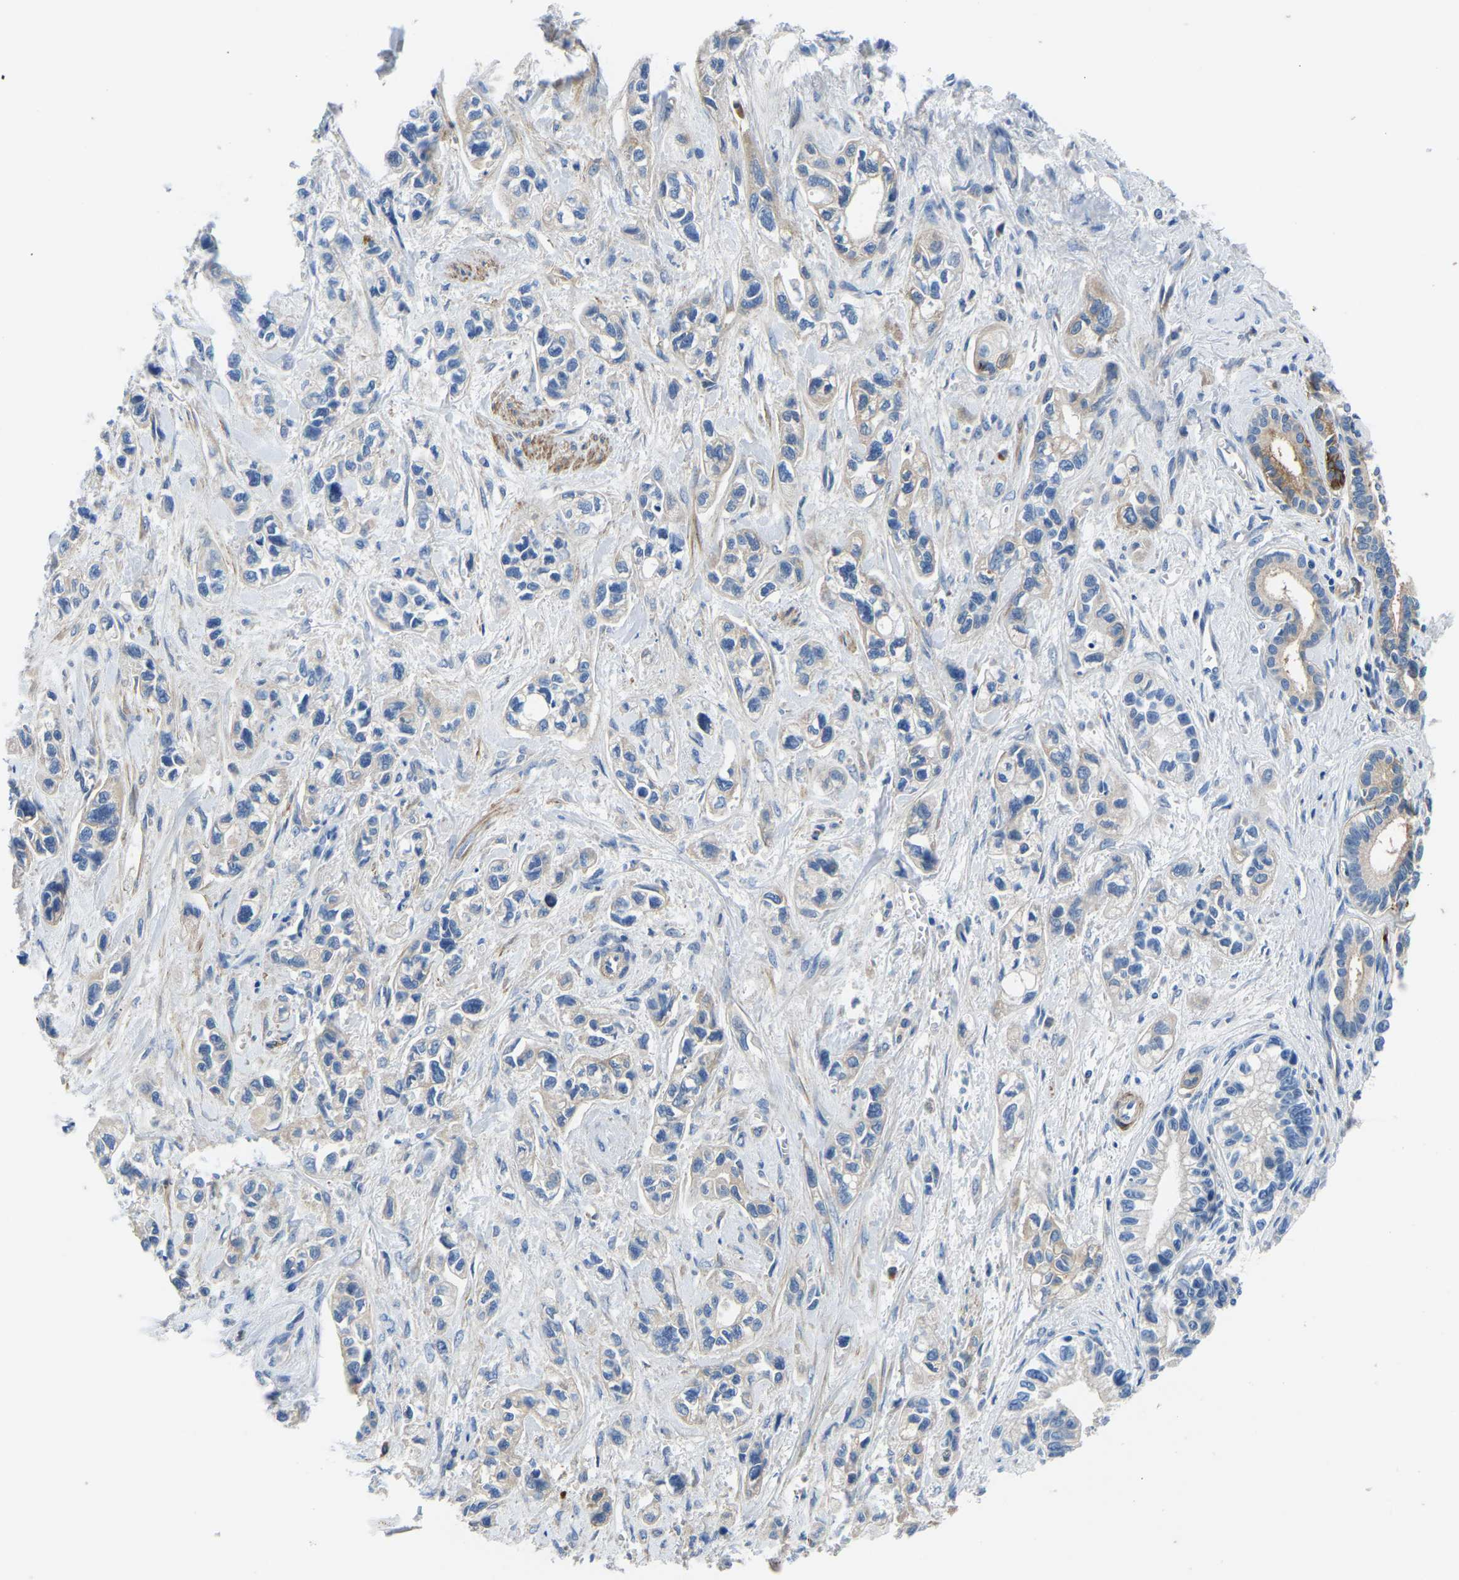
{"staining": {"intensity": "weak", "quantity": "<25%", "location": "cytoplasmic/membranous"}, "tissue": "pancreatic cancer", "cell_type": "Tumor cells", "image_type": "cancer", "snomed": [{"axis": "morphology", "description": "Adenocarcinoma, NOS"}, {"axis": "topography", "description": "Pancreas"}], "caption": "Immunohistochemistry micrograph of neoplastic tissue: human pancreatic adenocarcinoma stained with DAB exhibits no significant protein expression in tumor cells. (DAB (3,3'-diaminobenzidine) IHC visualized using brightfield microscopy, high magnification).", "gene": "LIAS", "patient": {"sex": "male", "age": 74}}